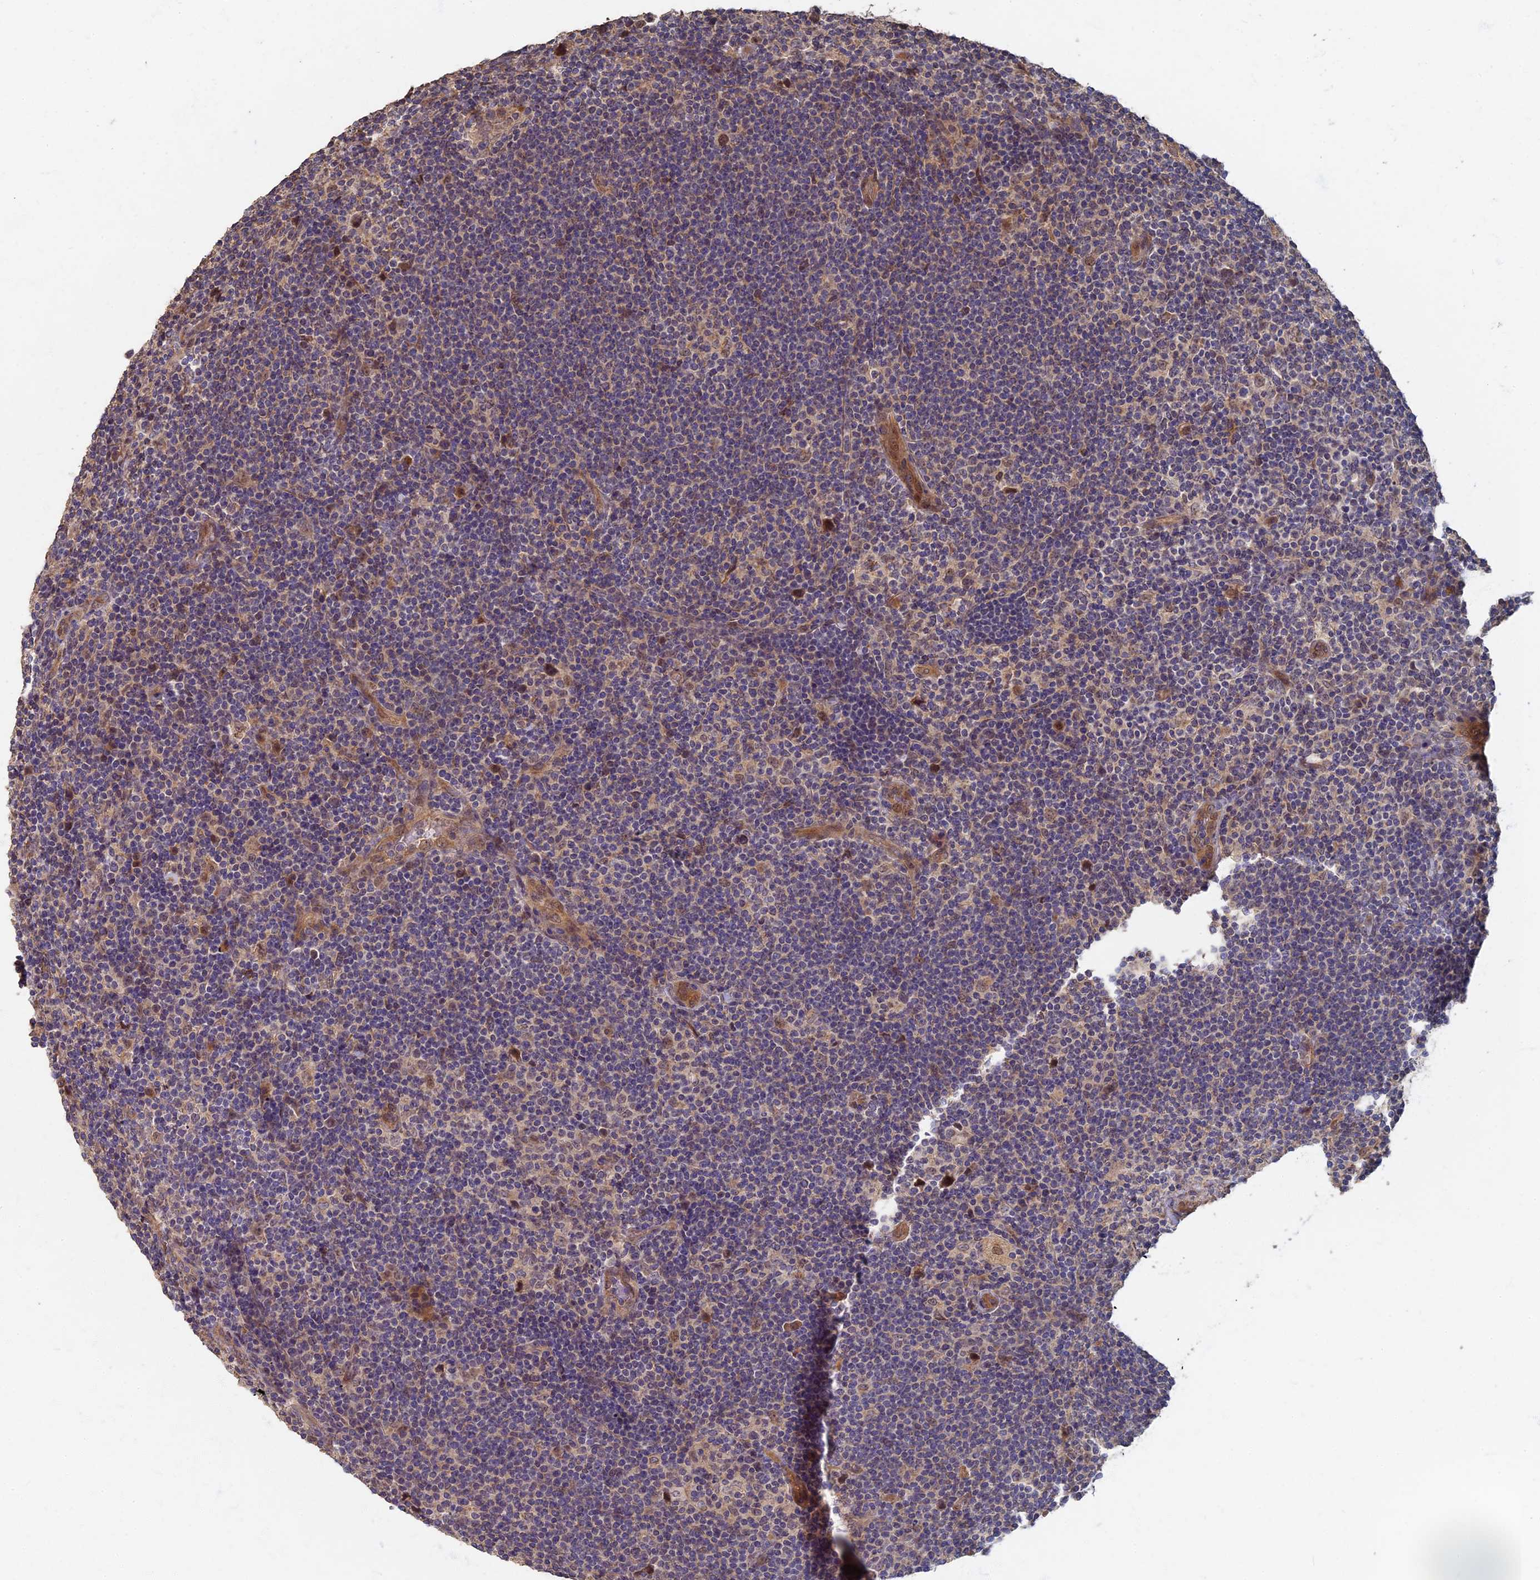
{"staining": {"intensity": "weak", "quantity": ">75%", "location": "cytoplasmic/membranous,nuclear"}, "tissue": "lymphoma", "cell_type": "Tumor cells", "image_type": "cancer", "snomed": [{"axis": "morphology", "description": "Hodgkin's disease, NOS"}, {"axis": "topography", "description": "Lymph node"}], "caption": "This micrograph reveals immunohistochemistry (IHC) staining of human Hodgkin's disease, with low weak cytoplasmic/membranous and nuclear positivity in approximately >75% of tumor cells.", "gene": "RSPH3", "patient": {"sex": "female", "age": 57}}